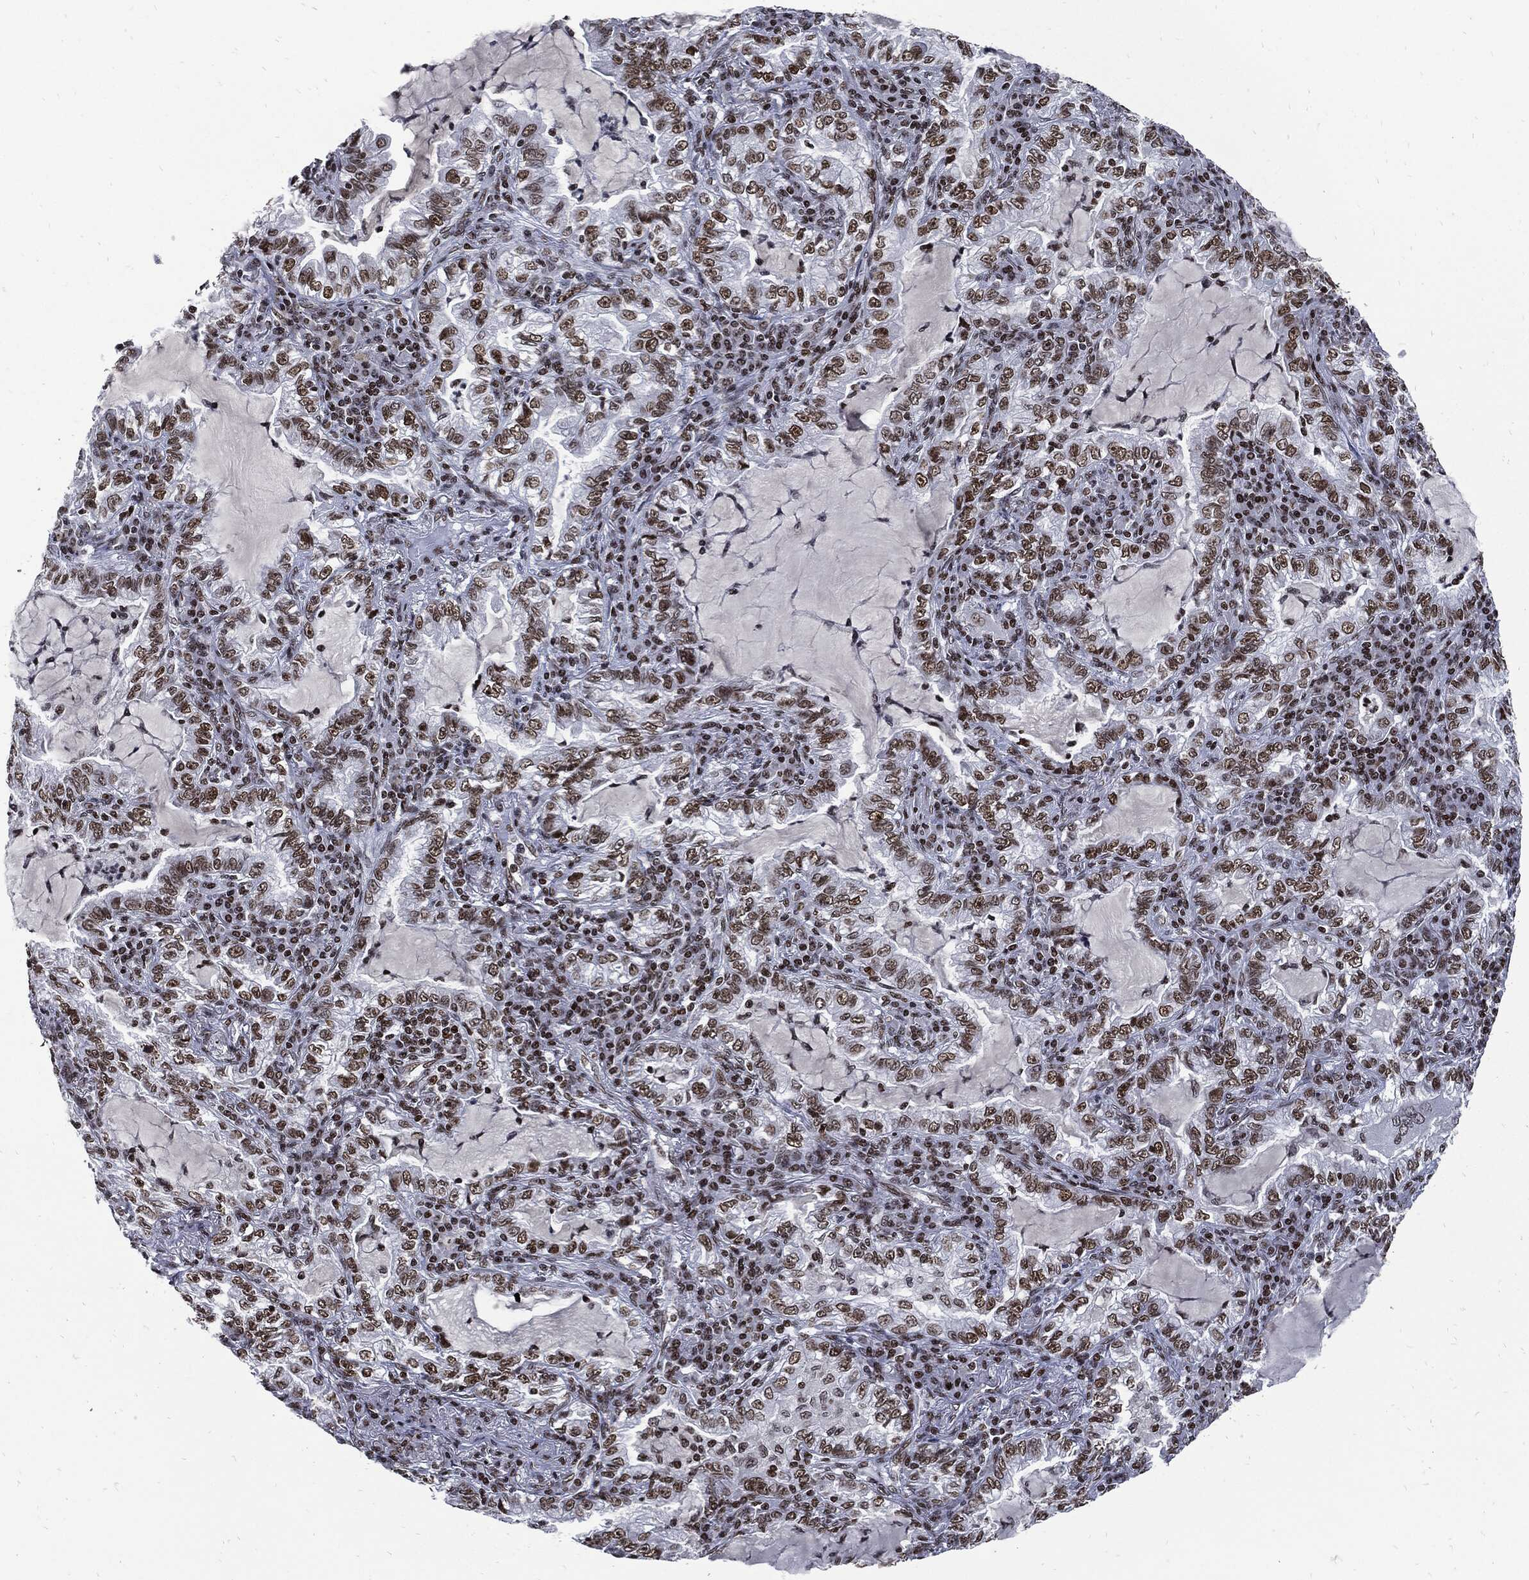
{"staining": {"intensity": "moderate", "quantity": "25%-75%", "location": "nuclear"}, "tissue": "lung cancer", "cell_type": "Tumor cells", "image_type": "cancer", "snomed": [{"axis": "morphology", "description": "Adenocarcinoma, NOS"}, {"axis": "topography", "description": "Lung"}], "caption": "Lung adenocarcinoma stained with immunohistochemistry exhibits moderate nuclear positivity in about 25%-75% of tumor cells.", "gene": "TERF2", "patient": {"sex": "female", "age": 73}}